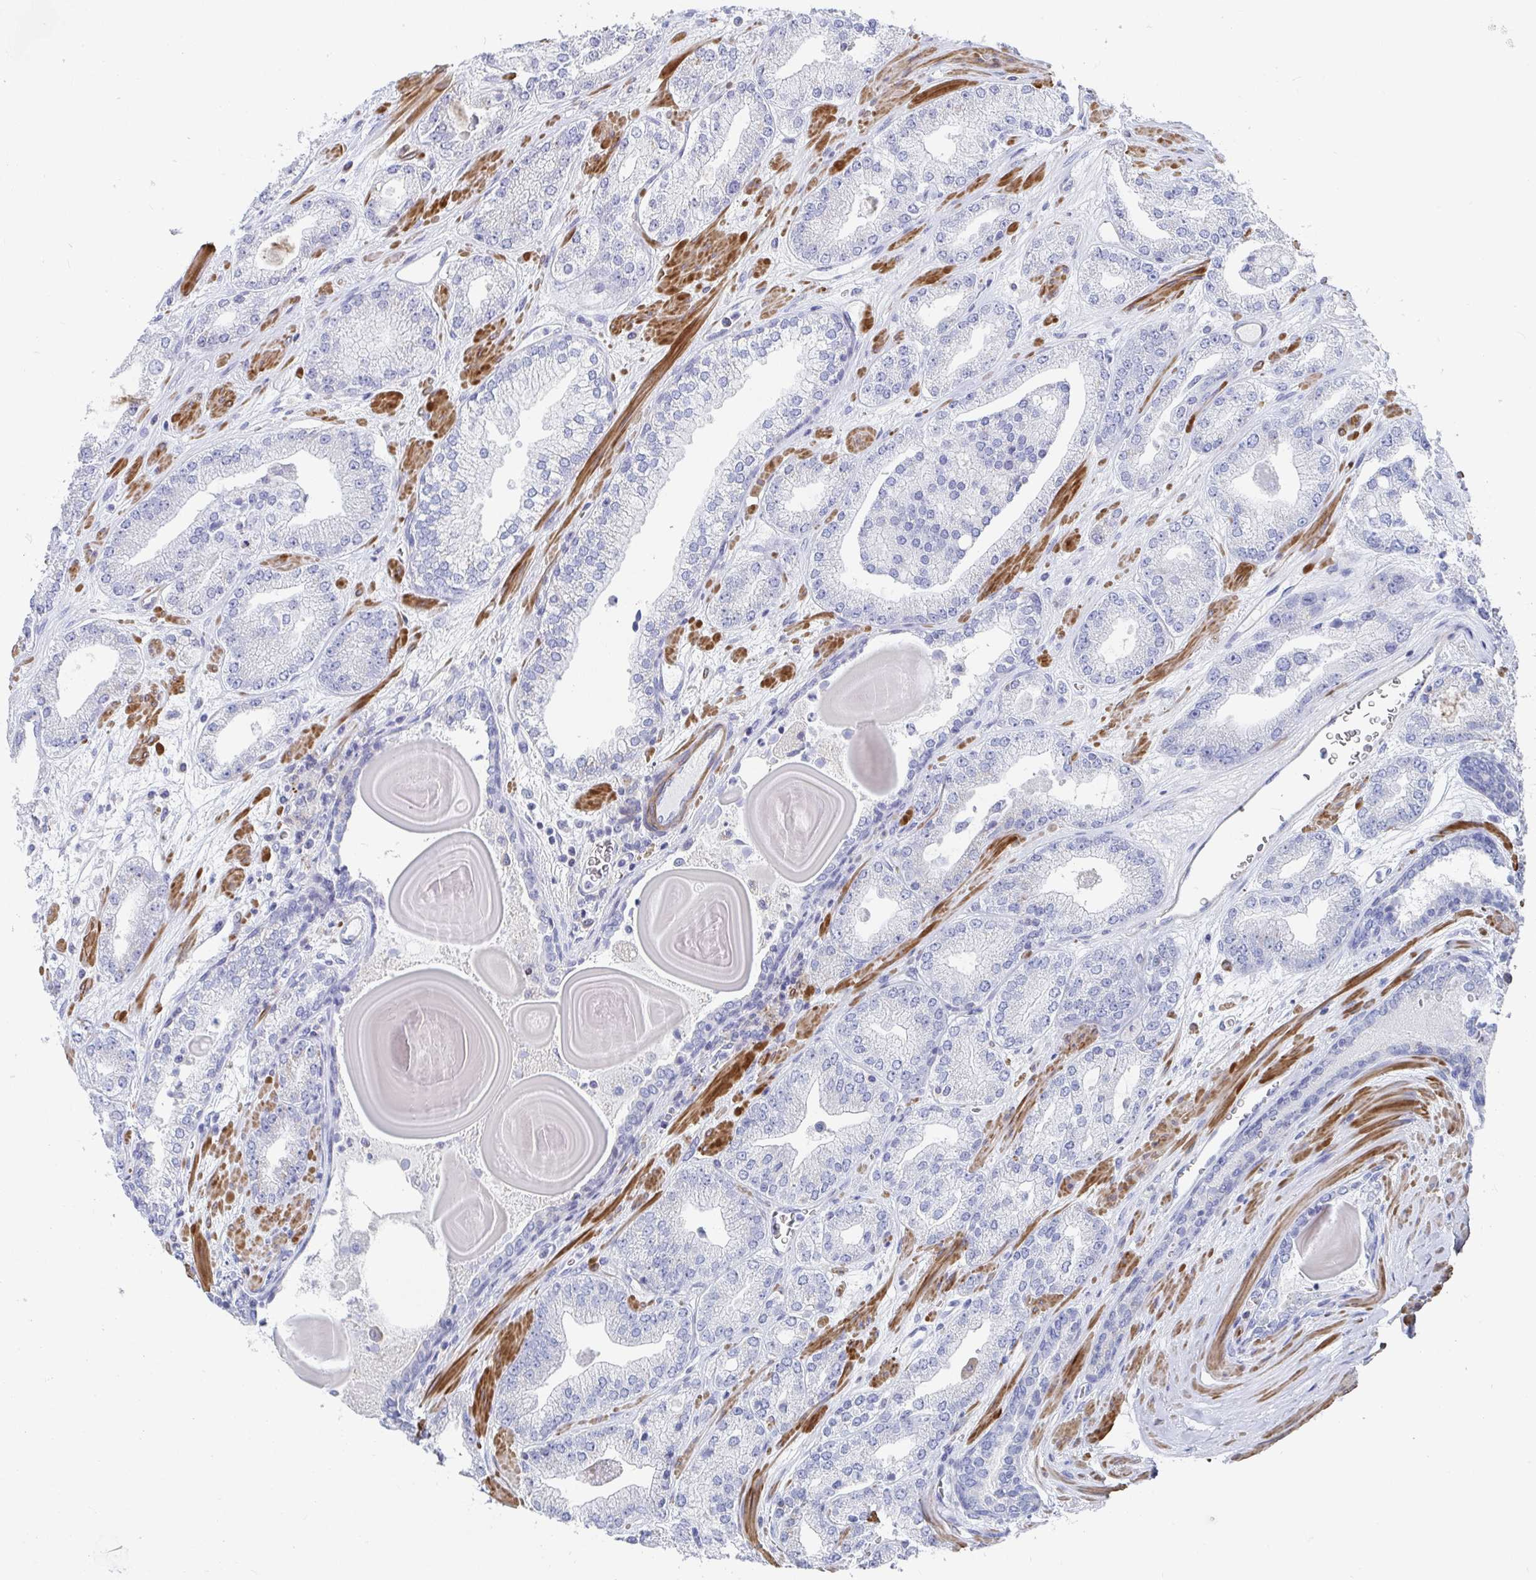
{"staining": {"intensity": "negative", "quantity": "none", "location": "none"}, "tissue": "prostate cancer", "cell_type": "Tumor cells", "image_type": "cancer", "snomed": [{"axis": "morphology", "description": "Adenocarcinoma, High grade"}, {"axis": "topography", "description": "Prostate"}], "caption": "Human prostate high-grade adenocarcinoma stained for a protein using immunohistochemistry (IHC) reveals no staining in tumor cells.", "gene": "ZFP82", "patient": {"sex": "male", "age": 64}}